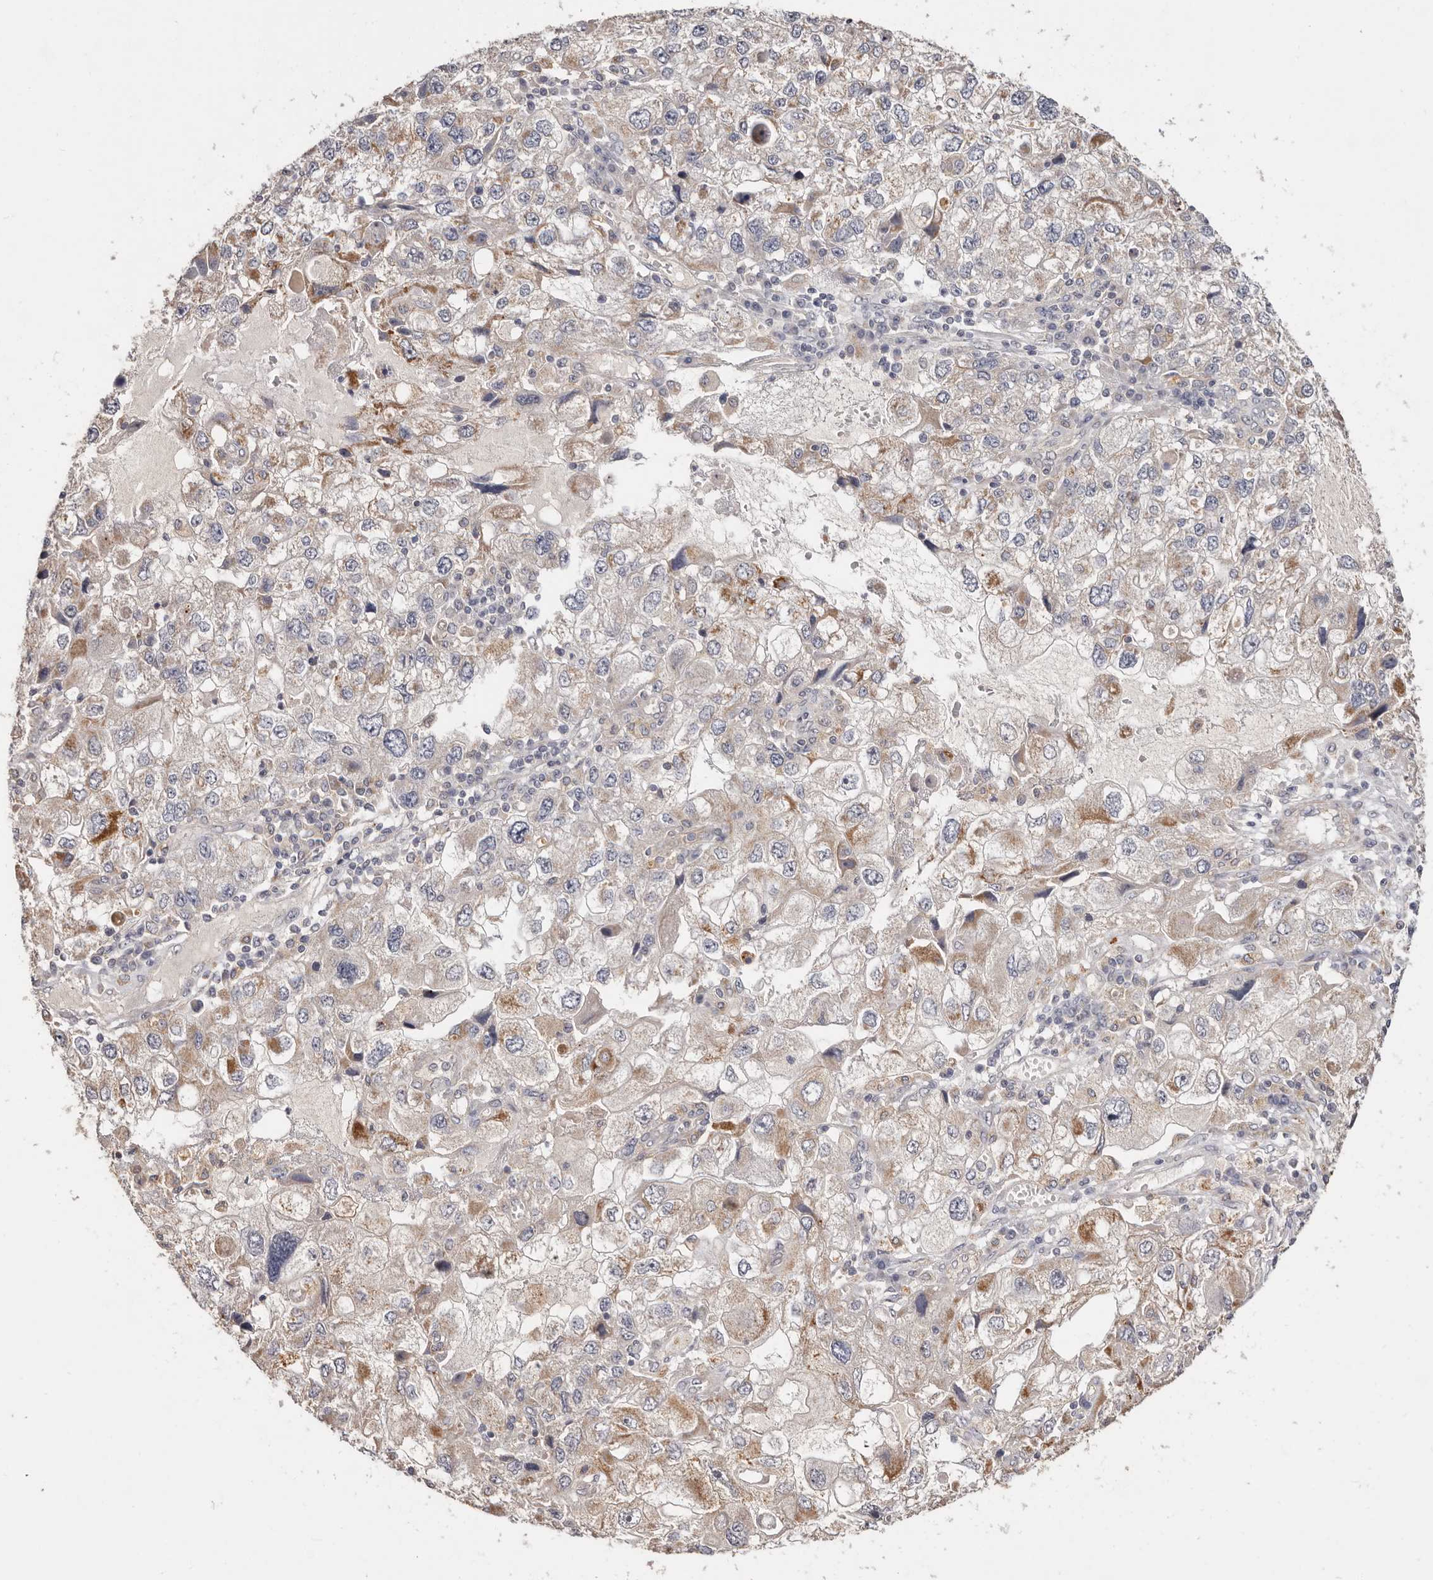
{"staining": {"intensity": "weak", "quantity": "25%-75%", "location": "cytoplasmic/membranous"}, "tissue": "endometrial cancer", "cell_type": "Tumor cells", "image_type": "cancer", "snomed": [{"axis": "morphology", "description": "Adenocarcinoma, NOS"}, {"axis": "topography", "description": "Endometrium"}], "caption": "A high-resolution histopathology image shows IHC staining of adenocarcinoma (endometrial), which reveals weak cytoplasmic/membranous expression in approximately 25%-75% of tumor cells. The staining is performed using DAB brown chromogen to label protein expression. The nuclei are counter-stained blue using hematoxylin.", "gene": "THBS3", "patient": {"sex": "female", "age": 49}}